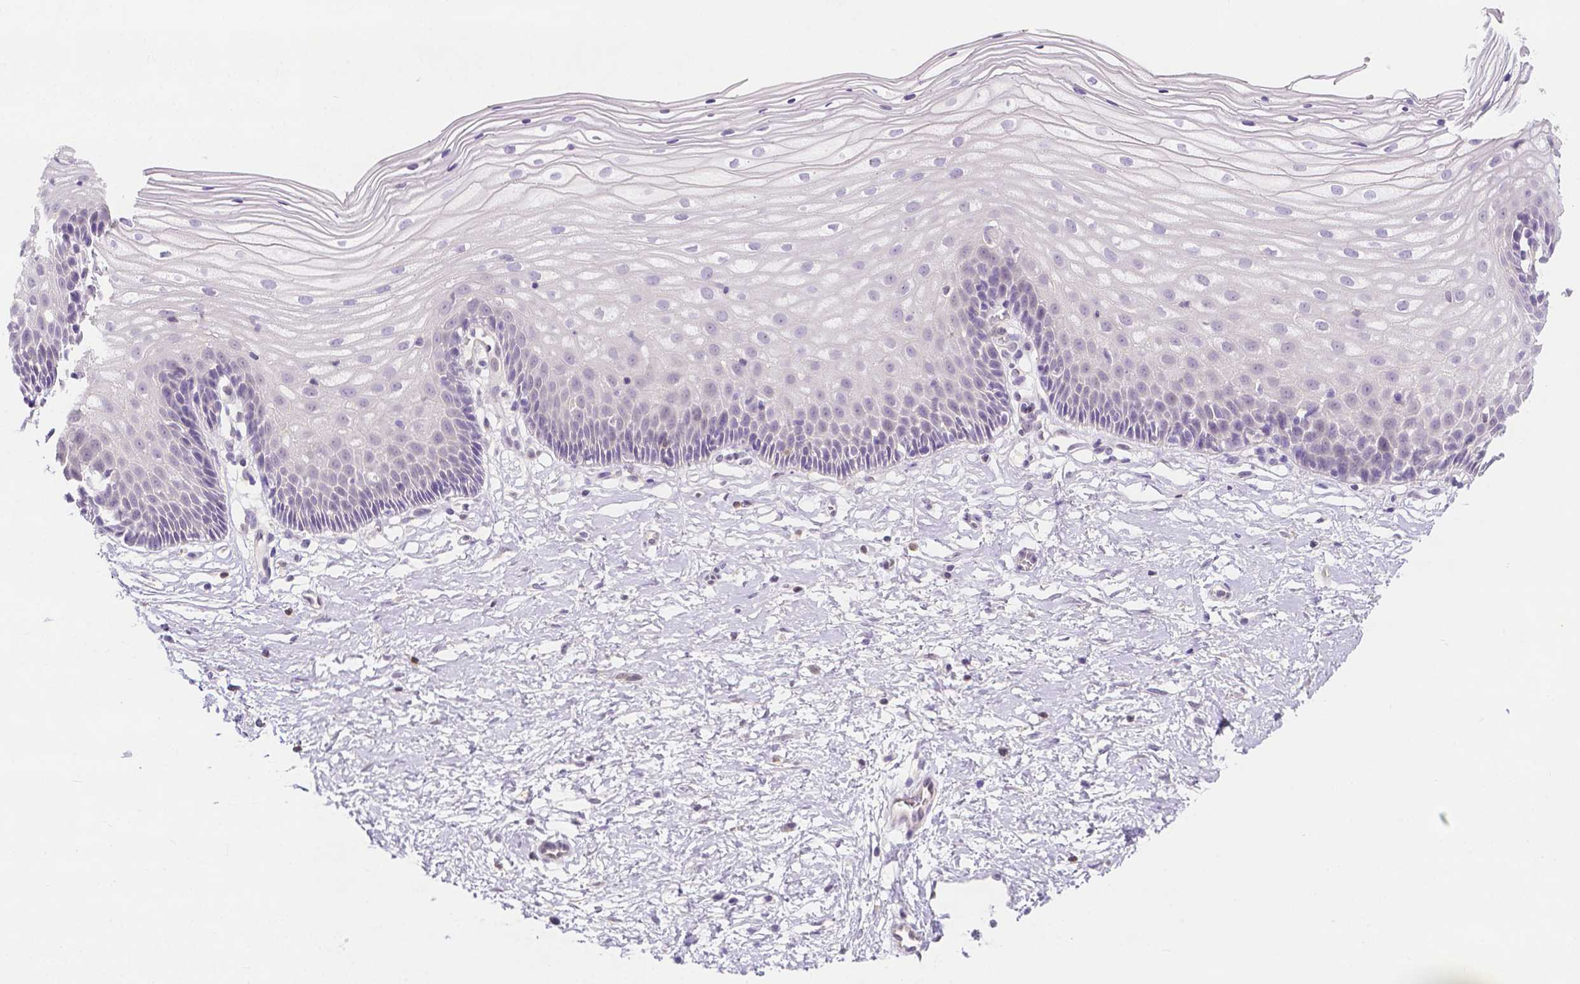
{"staining": {"intensity": "negative", "quantity": "none", "location": "none"}, "tissue": "cervix", "cell_type": "Glandular cells", "image_type": "normal", "snomed": [{"axis": "morphology", "description": "Normal tissue, NOS"}, {"axis": "topography", "description": "Cervix"}], "caption": "The IHC image has no significant staining in glandular cells of cervix.", "gene": "SGTB", "patient": {"sex": "female", "age": 36}}